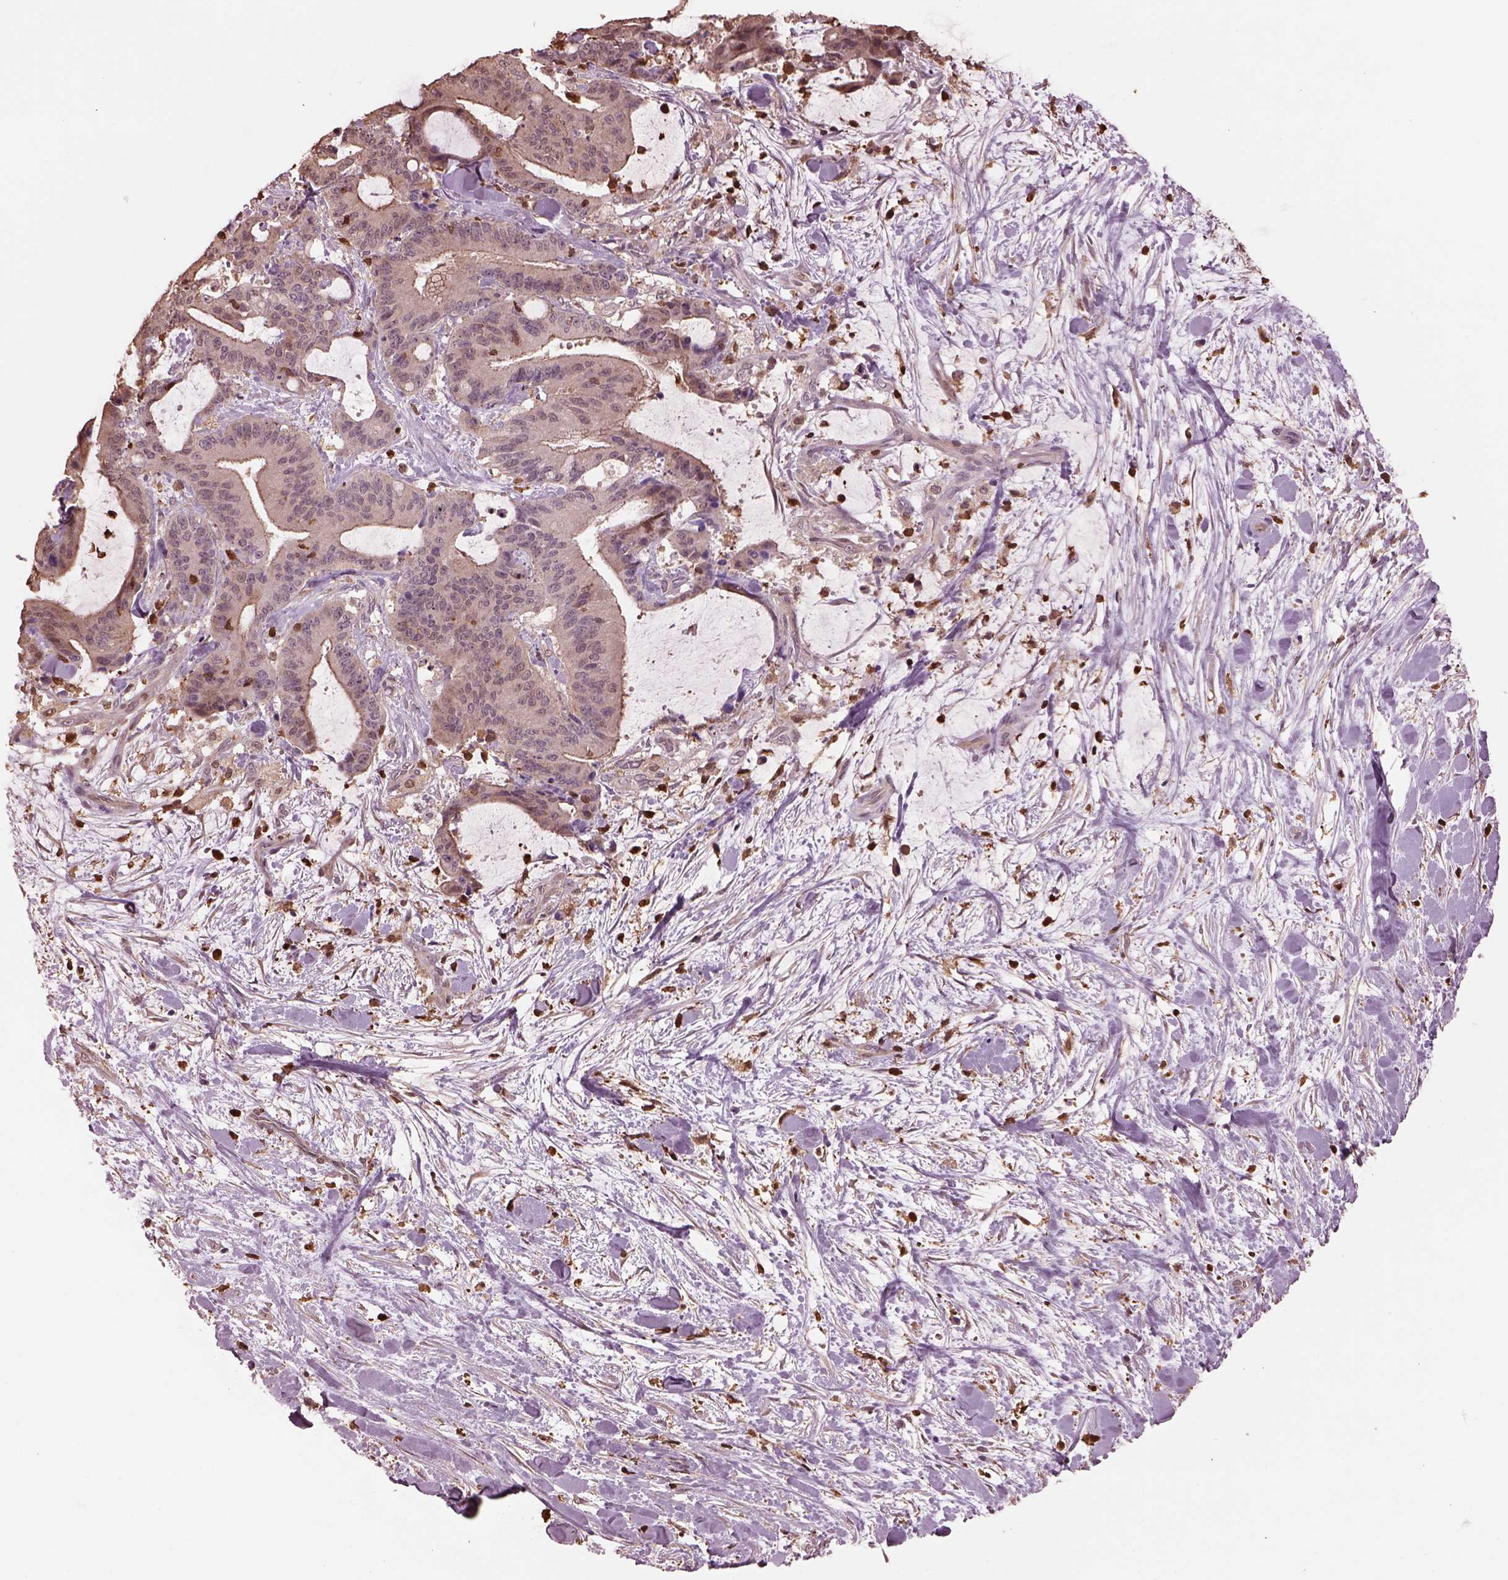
{"staining": {"intensity": "weak", "quantity": ">75%", "location": "cytoplasmic/membranous"}, "tissue": "liver cancer", "cell_type": "Tumor cells", "image_type": "cancer", "snomed": [{"axis": "morphology", "description": "Cholangiocarcinoma"}, {"axis": "topography", "description": "Liver"}], "caption": "This is a histology image of immunohistochemistry (IHC) staining of liver cholangiocarcinoma, which shows weak expression in the cytoplasmic/membranous of tumor cells.", "gene": "IL31RA", "patient": {"sex": "female", "age": 73}}